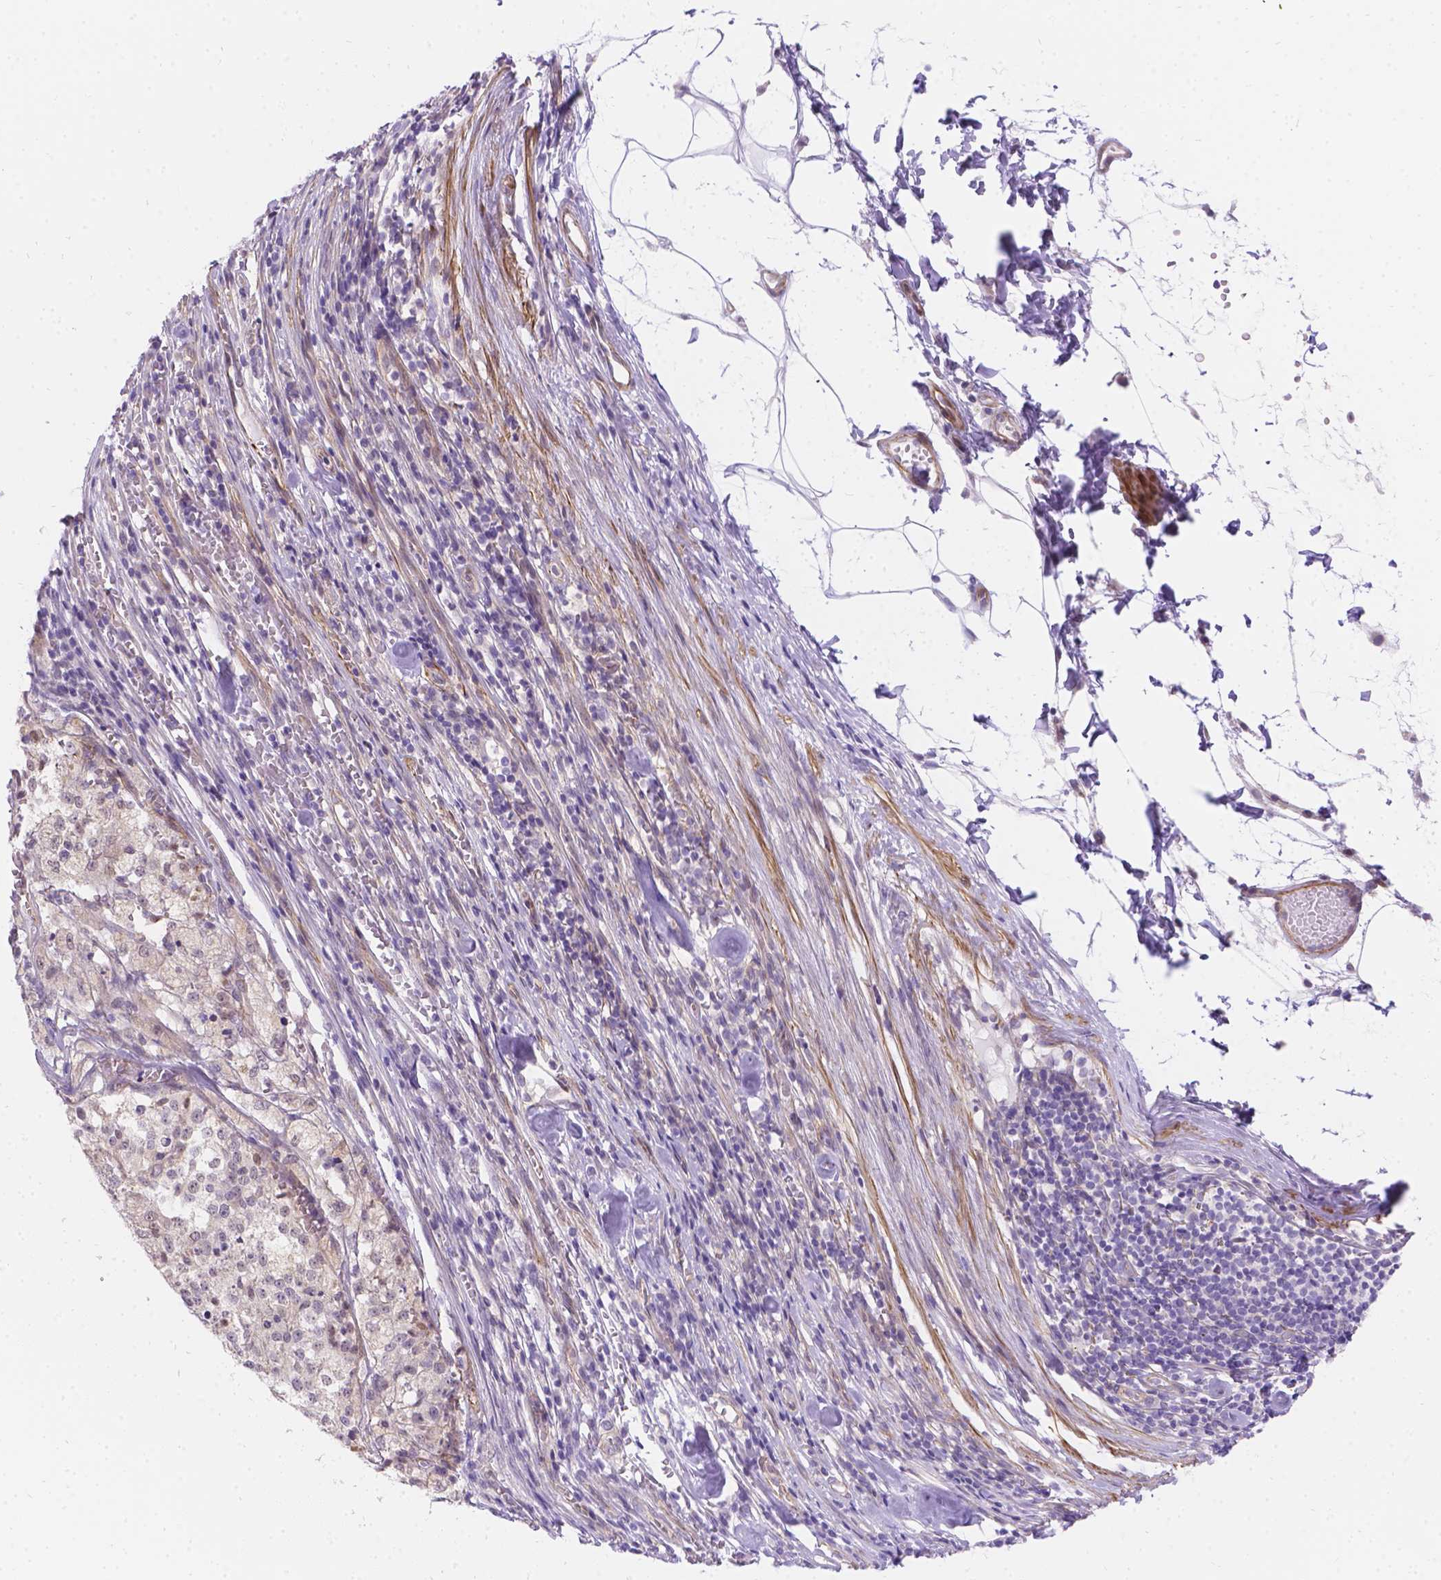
{"staining": {"intensity": "negative", "quantity": "none", "location": "none"}, "tissue": "melanoma", "cell_type": "Tumor cells", "image_type": "cancer", "snomed": [{"axis": "morphology", "description": "Malignant melanoma, Metastatic site"}, {"axis": "topography", "description": "Lymph node"}], "caption": "Micrograph shows no protein expression in tumor cells of malignant melanoma (metastatic site) tissue.", "gene": "PALS1", "patient": {"sex": "female", "age": 64}}